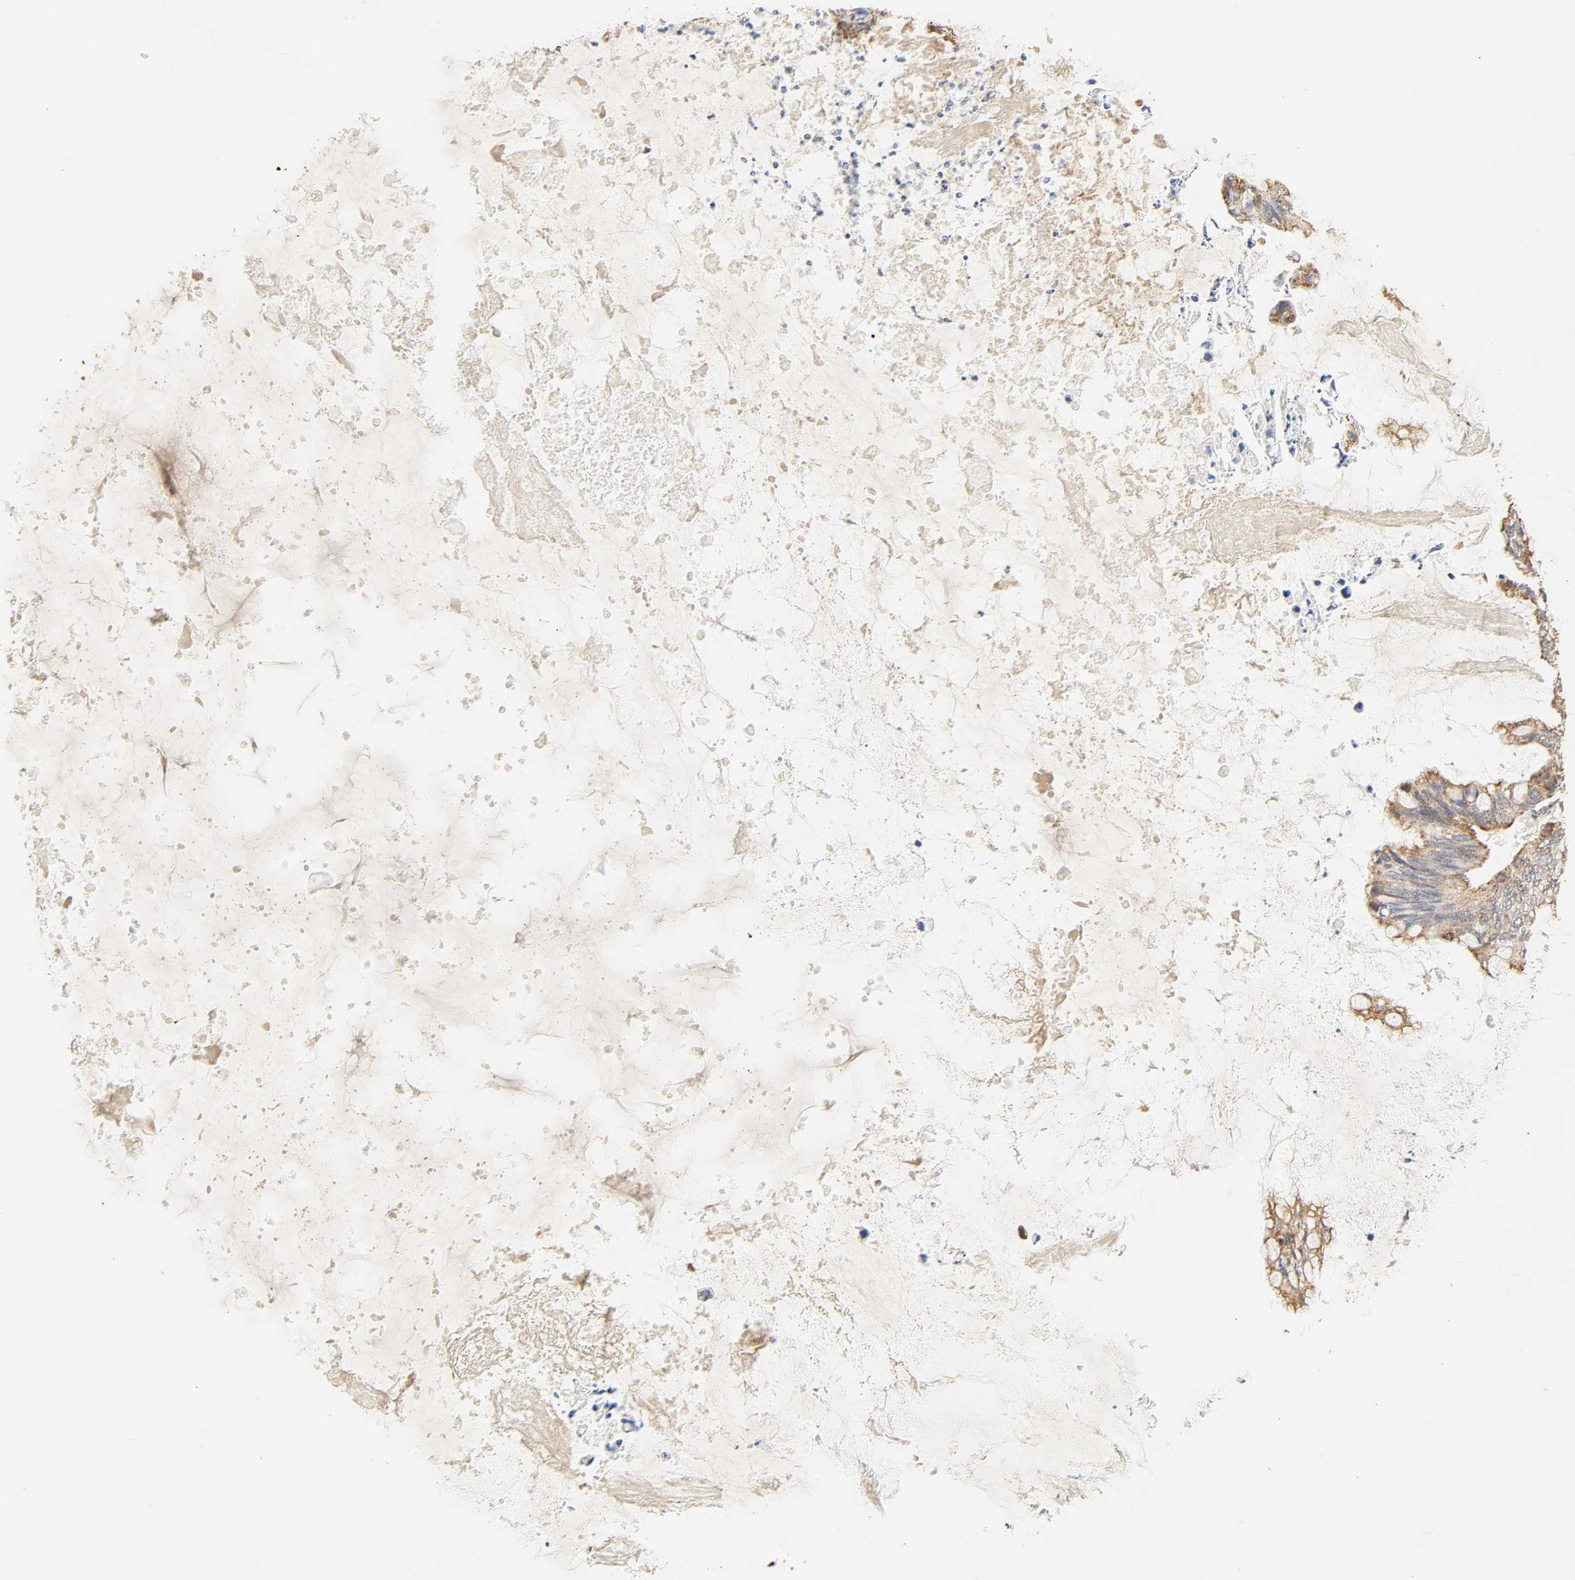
{"staining": {"intensity": "moderate", "quantity": ">75%", "location": "cytoplasmic/membranous"}, "tissue": "ovarian cancer", "cell_type": "Tumor cells", "image_type": "cancer", "snomed": [{"axis": "morphology", "description": "Cystadenocarcinoma, mucinous, NOS"}, {"axis": "topography", "description": "Ovary"}], "caption": "IHC (DAB) staining of ovarian cancer (mucinous cystadenocarcinoma) shows moderate cytoplasmic/membranous protein positivity in about >75% of tumor cells.", "gene": "ZMAT5", "patient": {"sex": "female", "age": 80}}